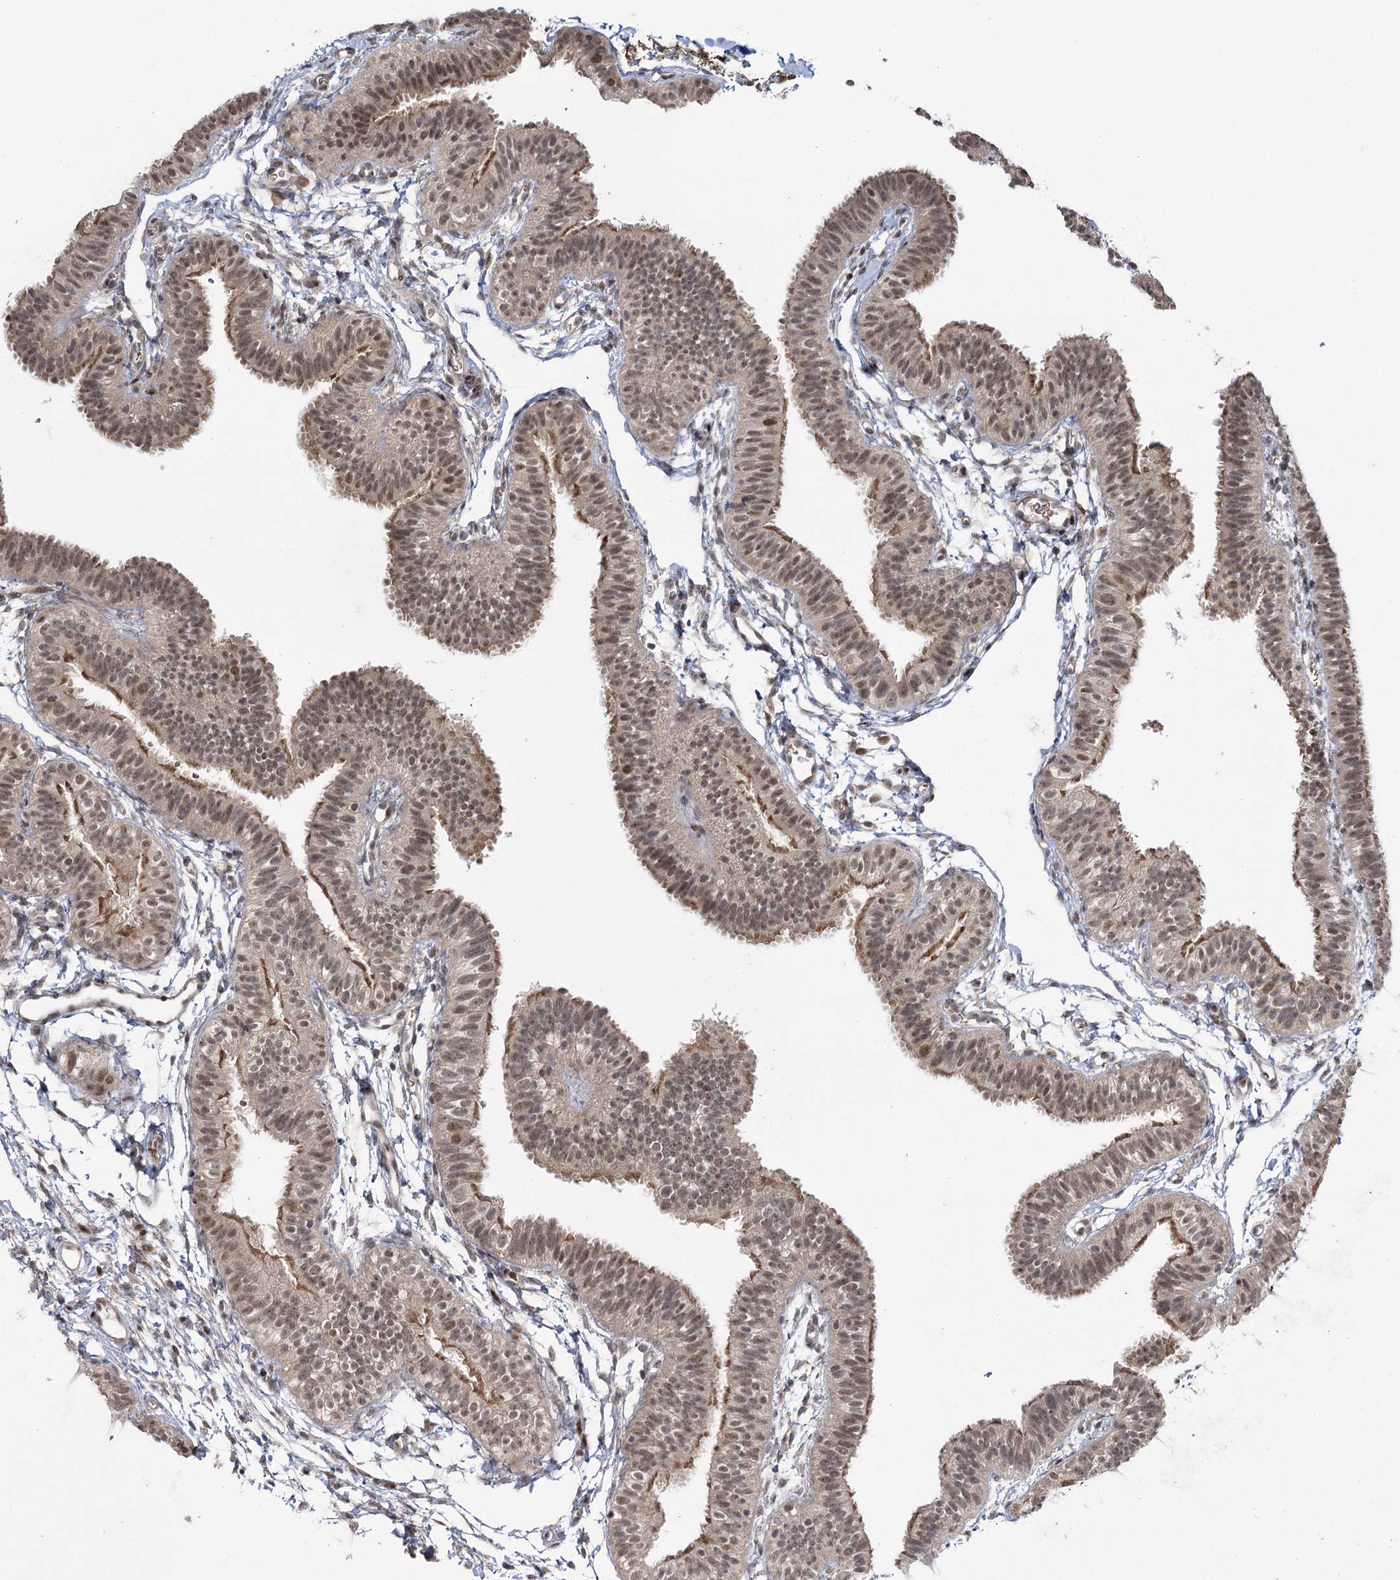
{"staining": {"intensity": "weak", "quantity": "25%-75%", "location": "cytoplasmic/membranous,nuclear"}, "tissue": "fallopian tube", "cell_type": "Glandular cells", "image_type": "normal", "snomed": [{"axis": "morphology", "description": "Normal tissue, NOS"}, {"axis": "topography", "description": "Fallopian tube"}], "caption": "High-magnification brightfield microscopy of unremarkable fallopian tube stained with DAB (3,3'-diaminobenzidine) (brown) and counterstained with hematoxylin (blue). glandular cells exhibit weak cytoplasmic/membranous,nuclear positivity is present in about25%-75% of cells.", "gene": "HELQ", "patient": {"sex": "female", "age": 35}}